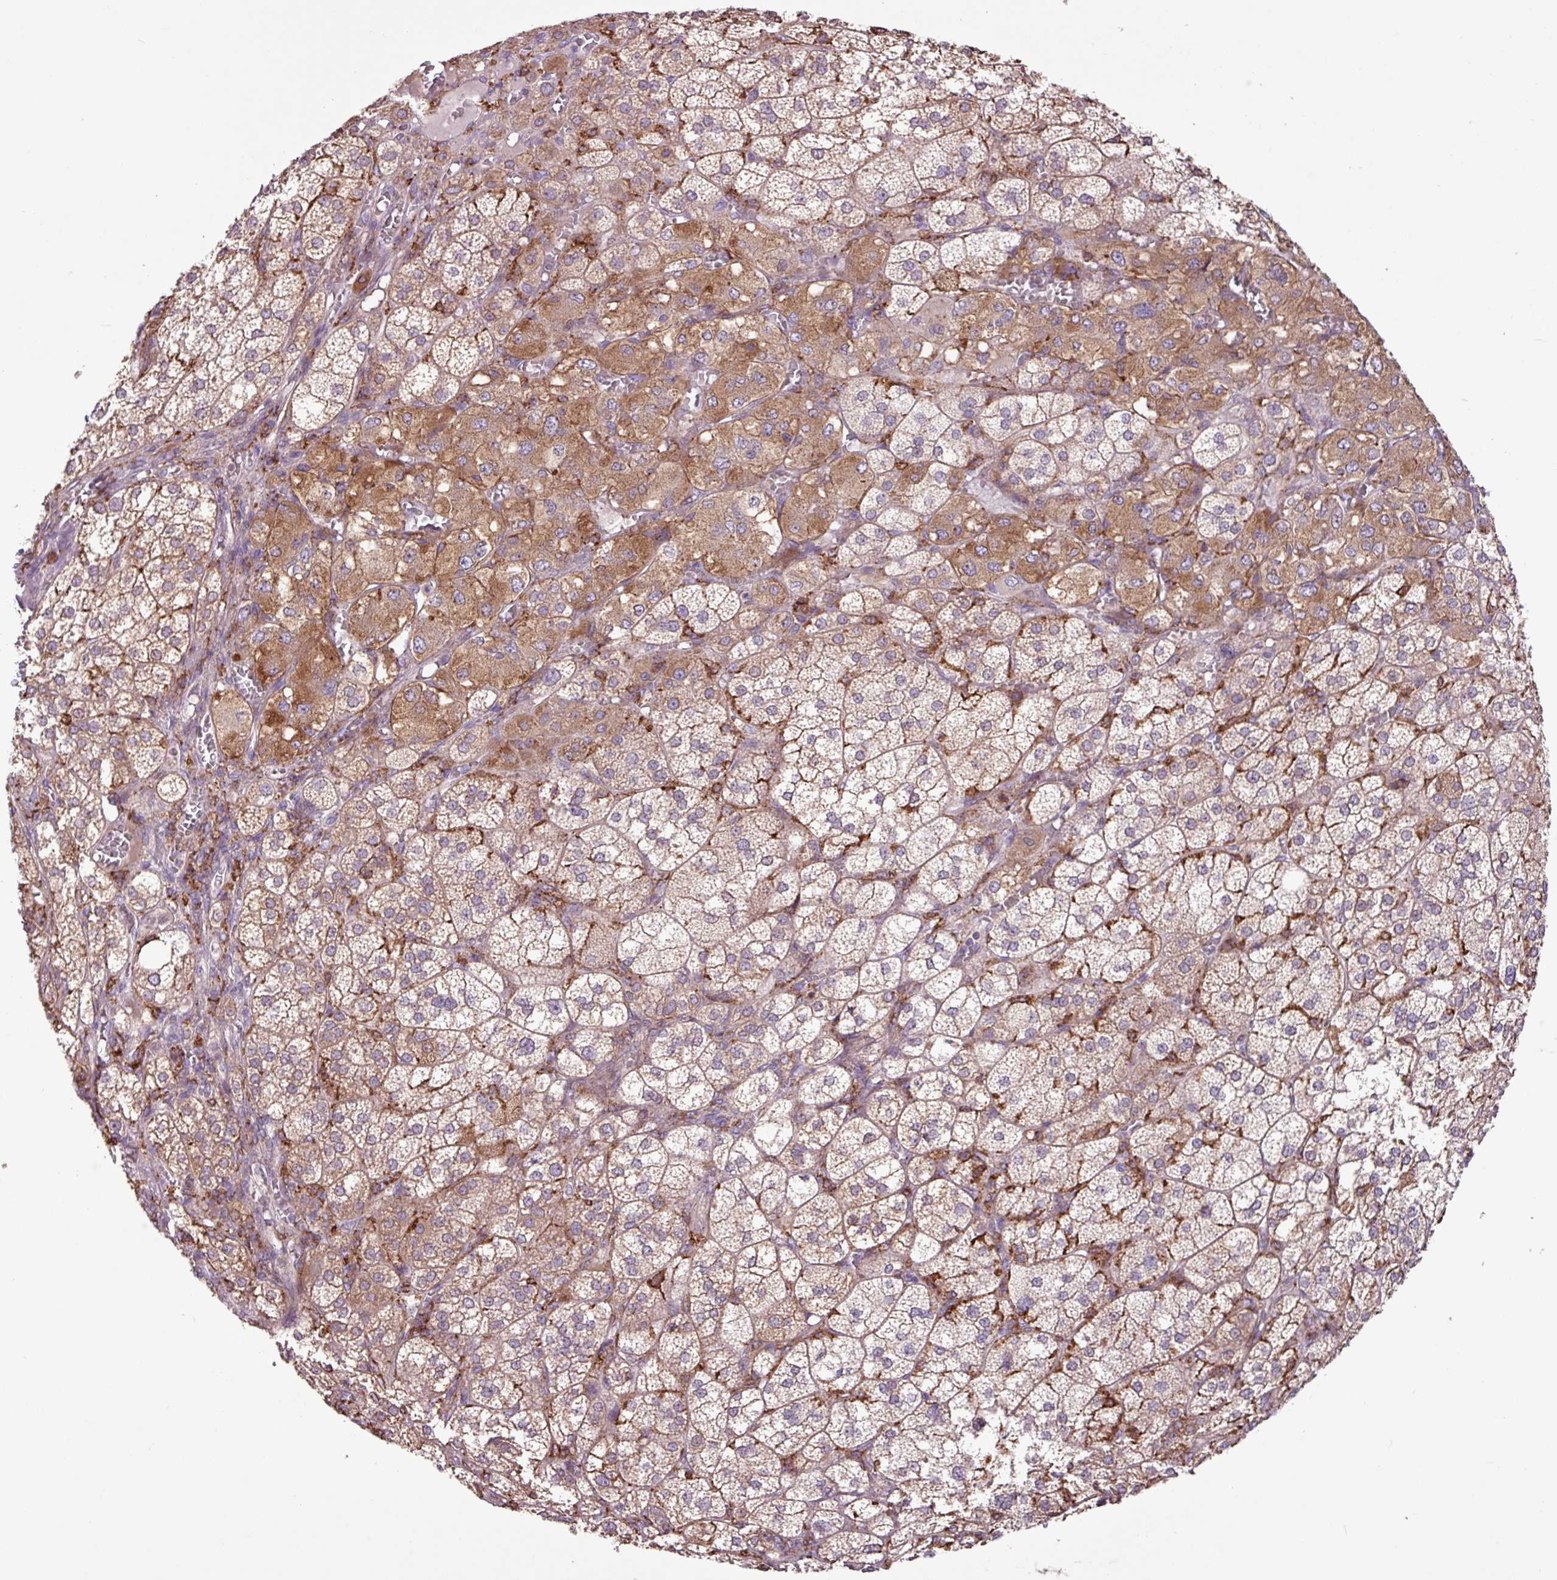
{"staining": {"intensity": "moderate", "quantity": ">75%", "location": "cytoplasmic/membranous"}, "tissue": "adrenal gland", "cell_type": "Glandular cells", "image_type": "normal", "snomed": [{"axis": "morphology", "description": "Normal tissue, NOS"}, {"axis": "topography", "description": "Adrenal gland"}], "caption": "Moderate cytoplasmic/membranous protein expression is seen in about >75% of glandular cells in adrenal gland. Ihc stains the protein of interest in brown and the nuclei are stained blue.", "gene": "ARHGEF25", "patient": {"sex": "female", "age": 60}}